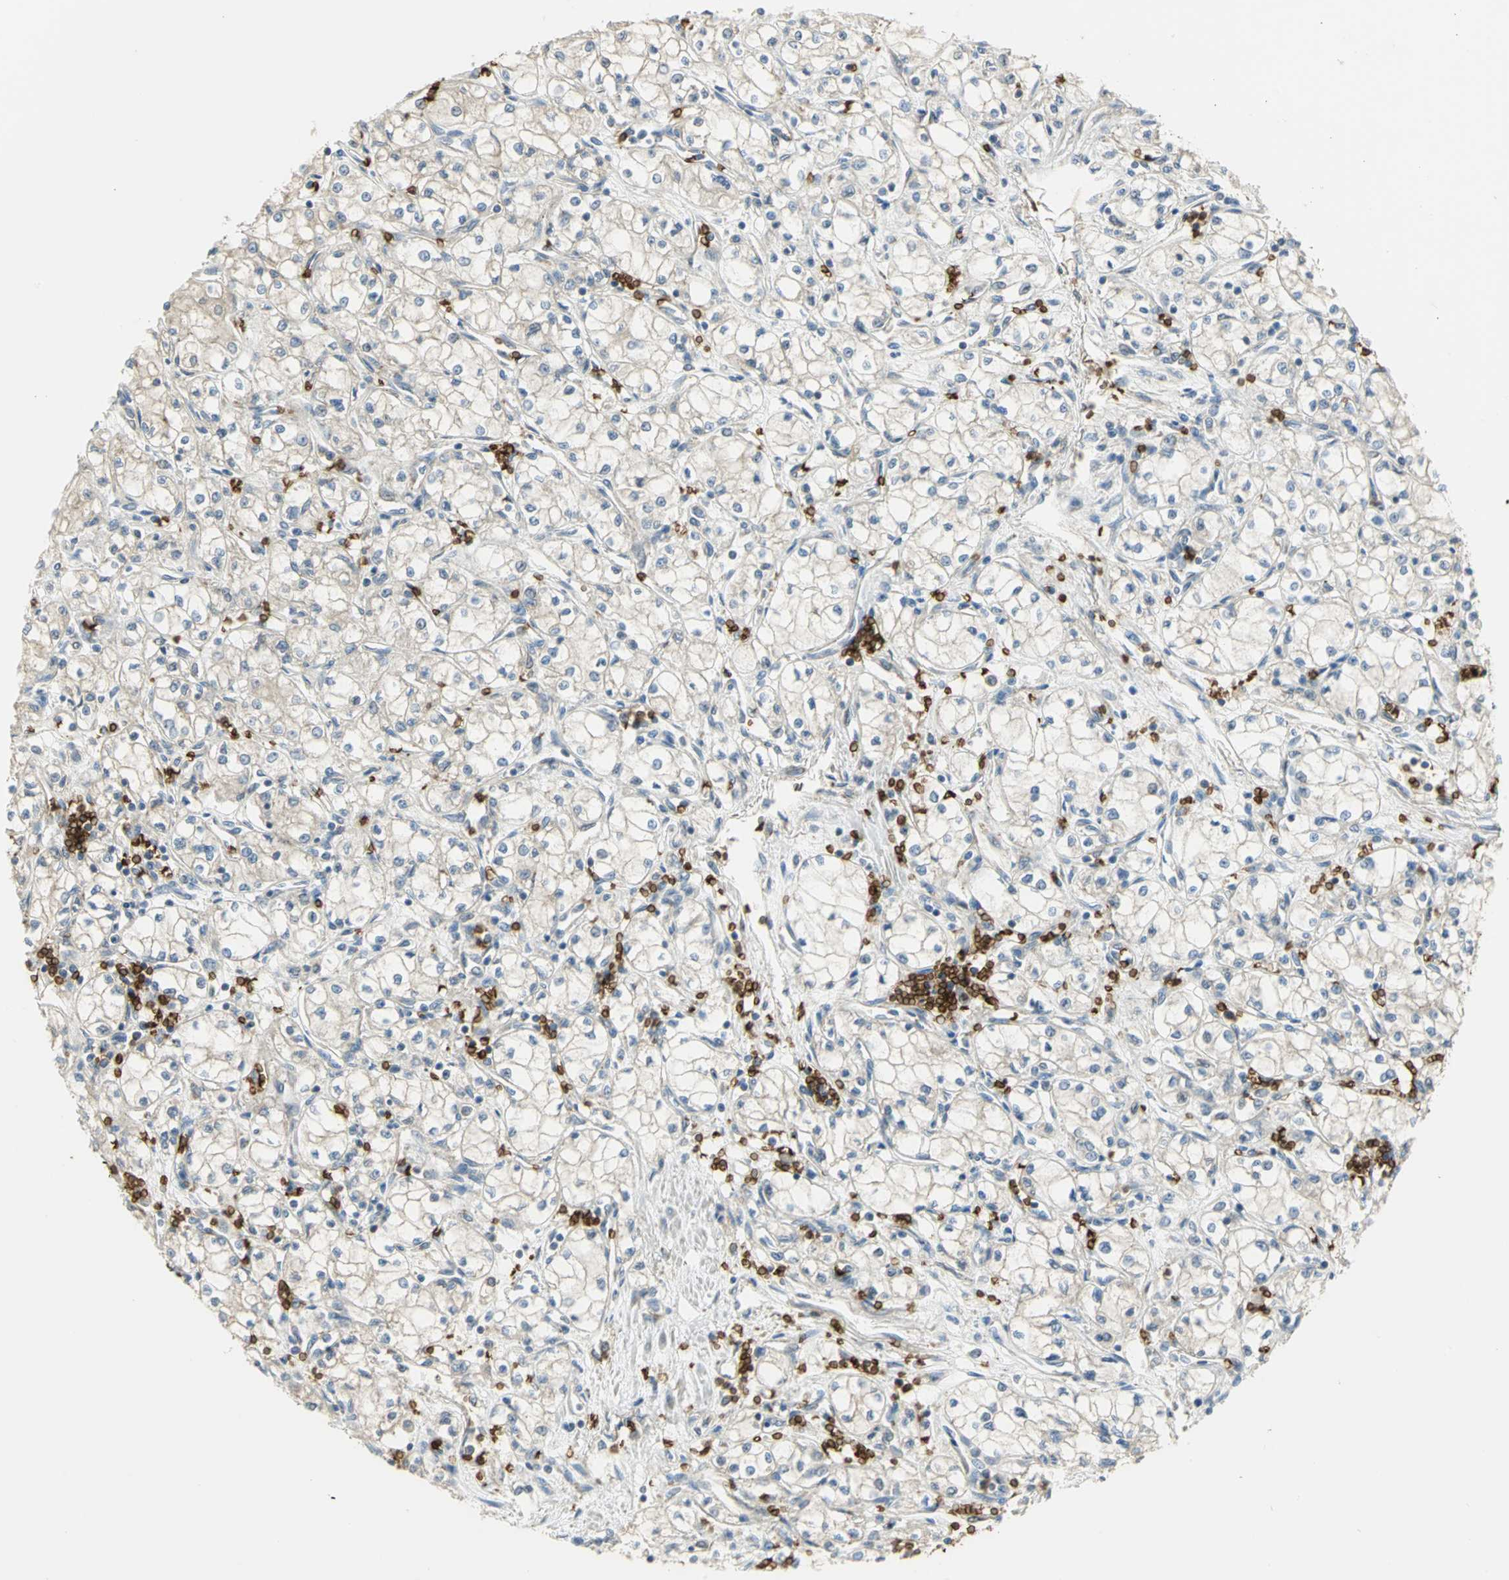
{"staining": {"intensity": "negative", "quantity": "none", "location": "none"}, "tissue": "renal cancer", "cell_type": "Tumor cells", "image_type": "cancer", "snomed": [{"axis": "morphology", "description": "Normal tissue, NOS"}, {"axis": "morphology", "description": "Adenocarcinoma, NOS"}, {"axis": "topography", "description": "Kidney"}], "caption": "Immunohistochemical staining of renal adenocarcinoma displays no significant expression in tumor cells.", "gene": "ANK1", "patient": {"sex": "male", "age": 59}}